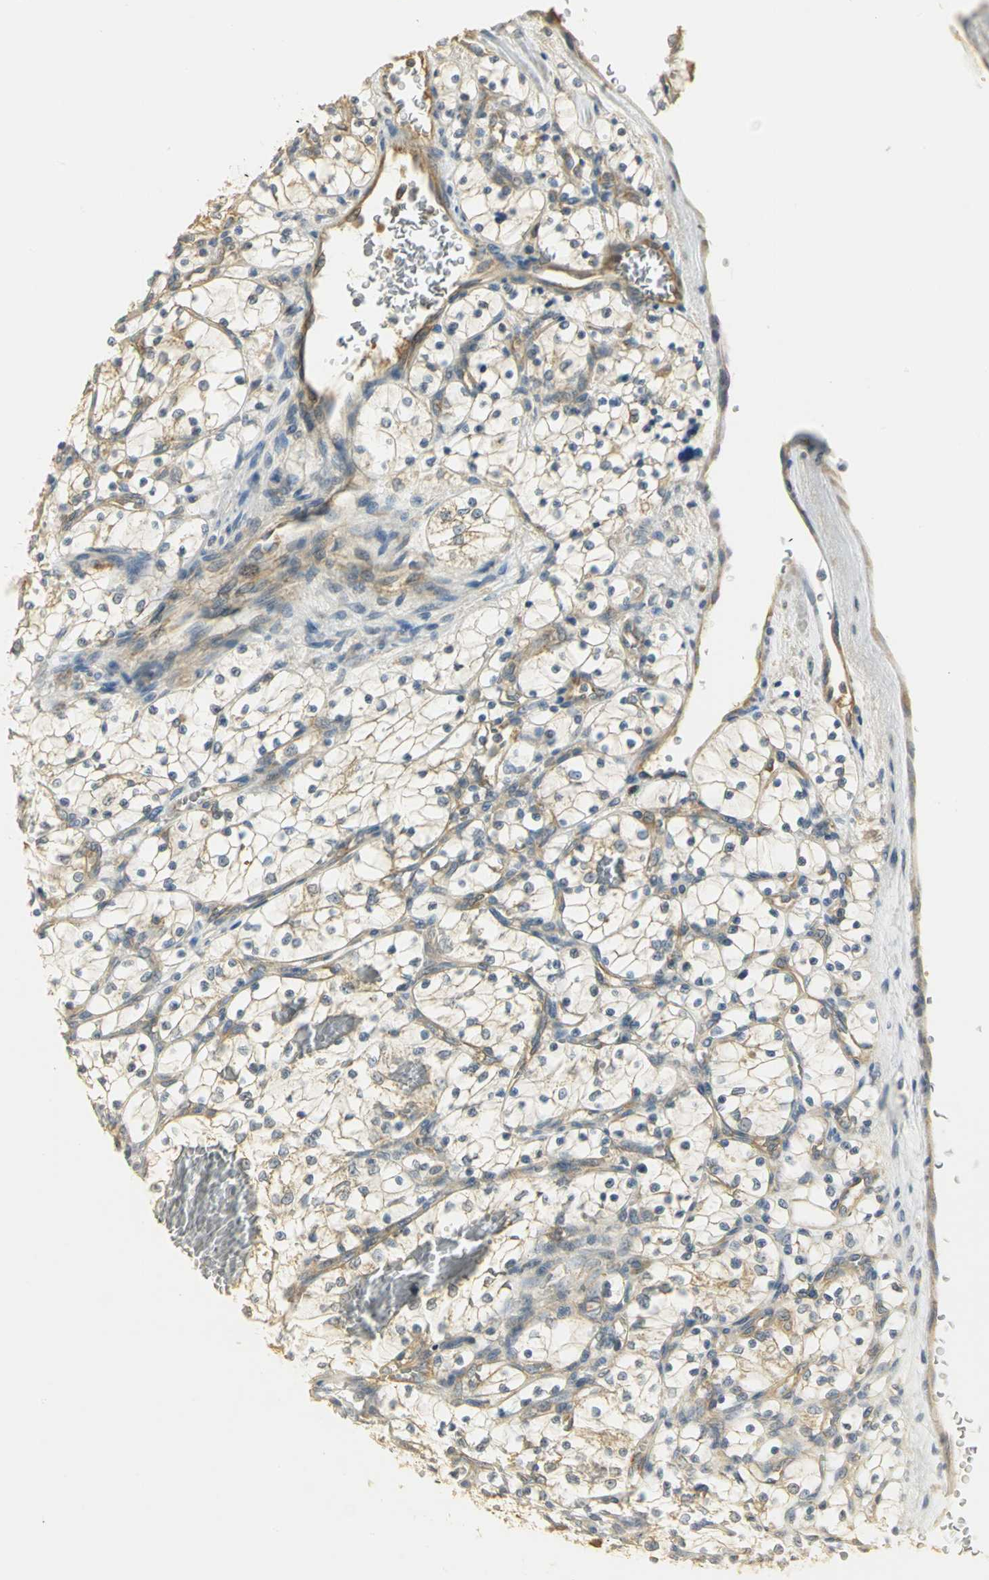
{"staining": {"intensity": "moderate", "quantity": "25%-75%", "location": "cytoplasmic/membranous"}, "tissue": "renal cancer", "cell_type": "Tumor cells", "image_type": "cancer", "snomed": [{"axis": "morphology", "description": "Adenocarcinoma, NOS"}, {"axis": "topography", "description": "Kidney"}], "caption": "Brown immunohistochemical staining in human renal cancer displays moderate cytoplasmic/membranous expression in approximately 25%-75% of tumor cells.", "gene": "RARS1", "patient": {"sex": "female", "age": 69}}